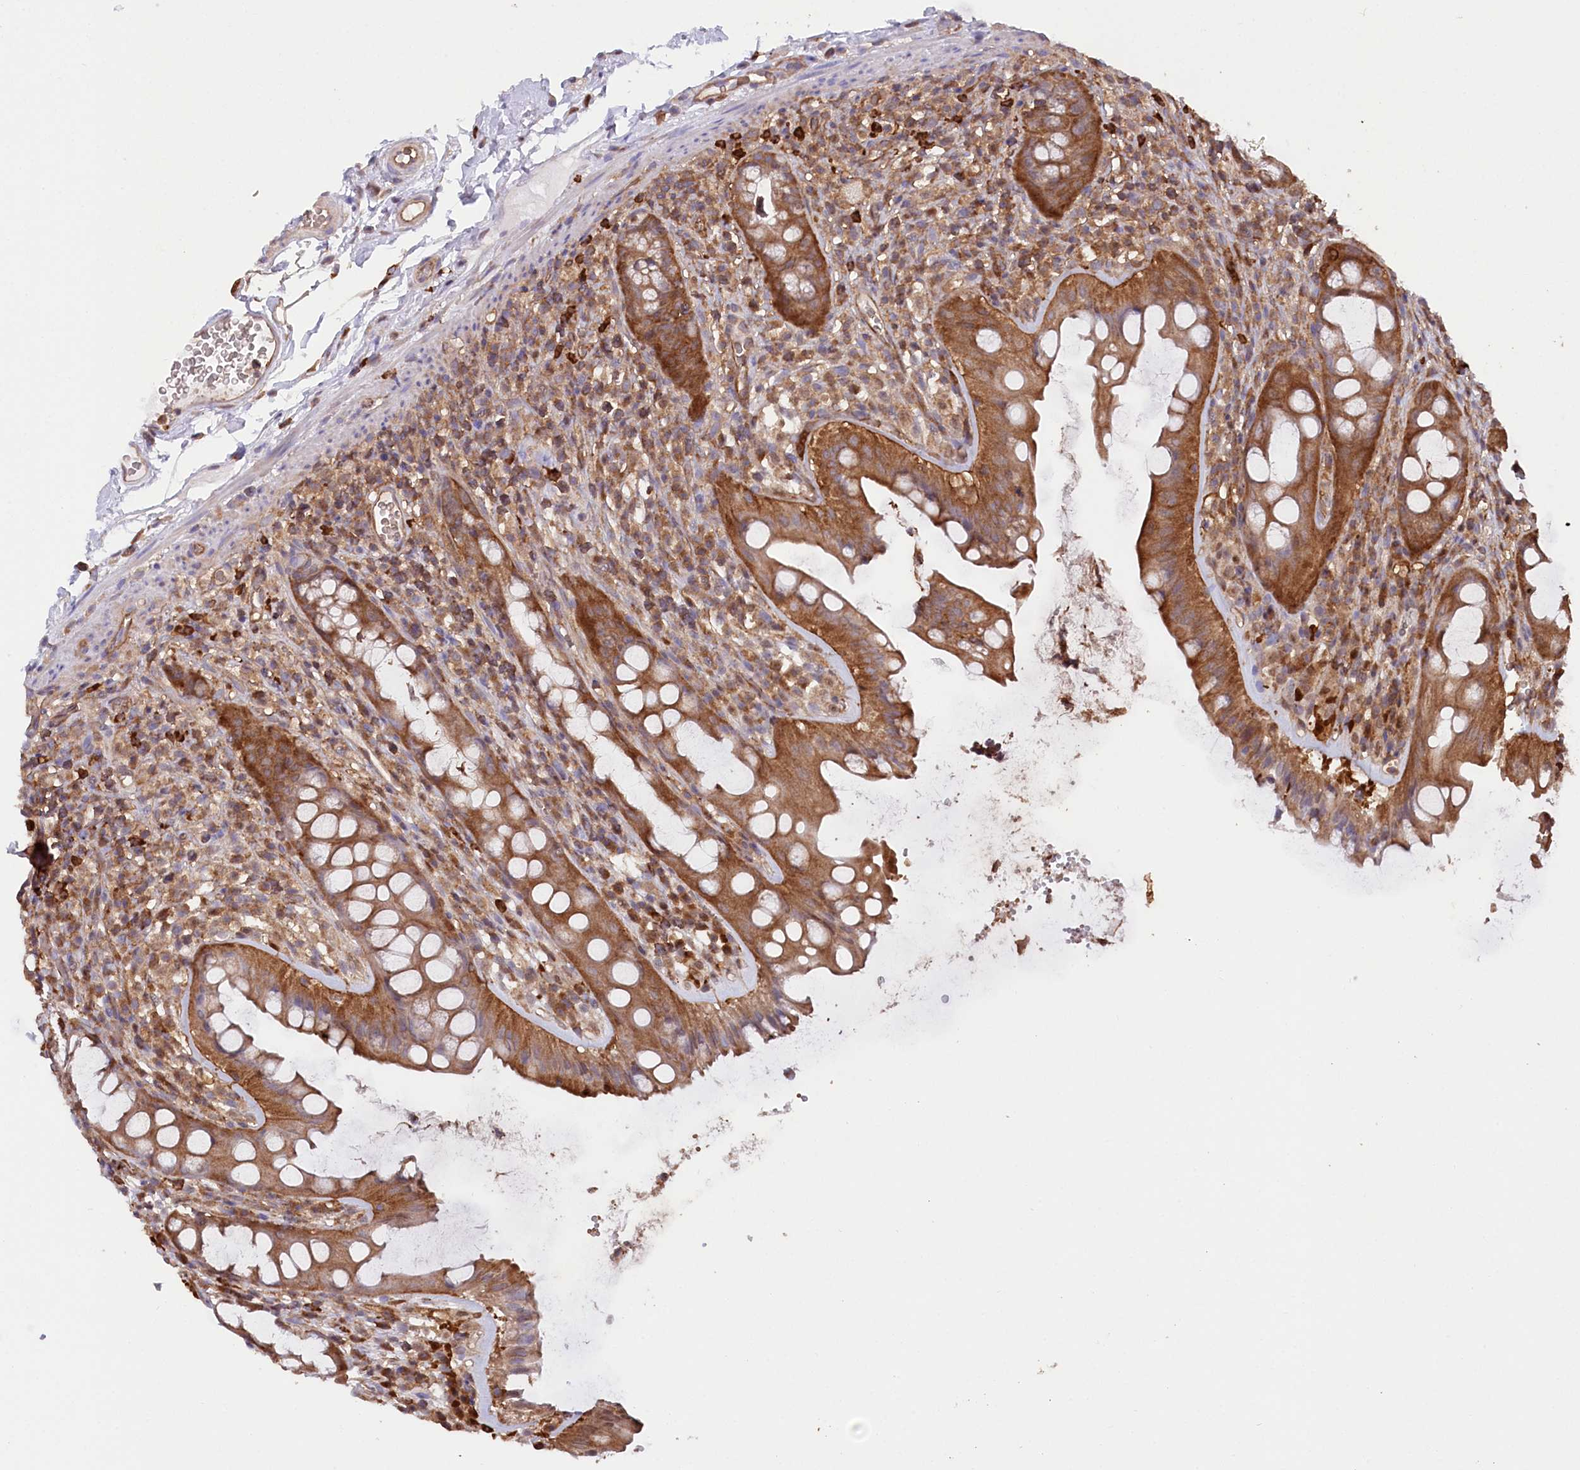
{"staining": {"intensity": "moderate", "quantity": ">75%", "location": "cytoplasmic/membranous"}, "tissue": "rectum", "cell_type": "Glandular cells", "image_type": "normal", "snomed": [{"axis": "morphology", "description": "Normal tissue, NOS"}, {"axis": "topography", "description": "Rectum"}], "caption": "The immunohistochemical stain labels moderate cytoplasmic/membranous staining in glandular cells of benign rectum. The staining was performed using DAB (3,3'-diaminobenzidine) to visualize the protein expression in brown, while the nuclei were stained in blue with hematoxylin (Magnification: 20x).", "gene": "LSG1", "patient": {"sex": "female", "age": 57}}